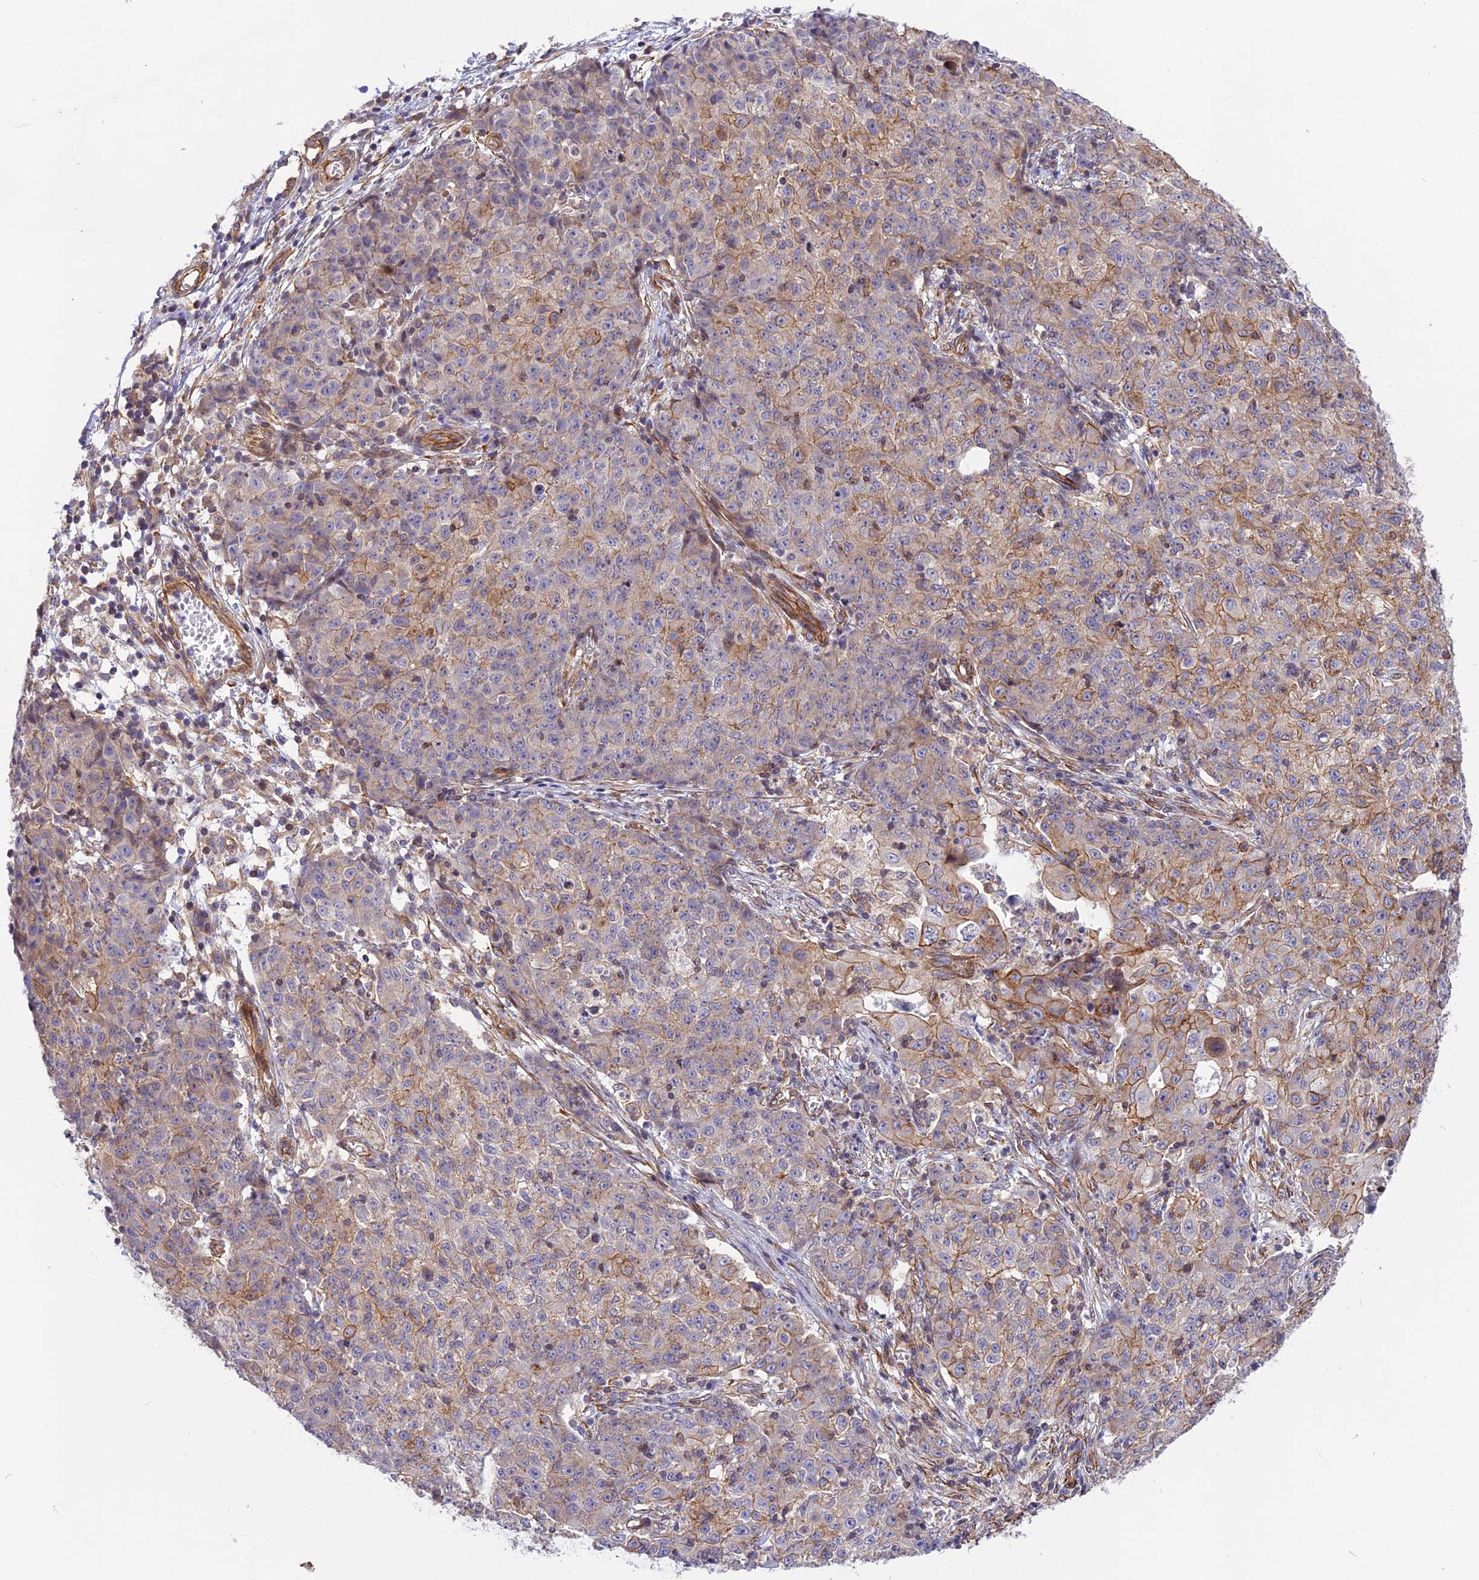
{"staining": {"intensity": "moderate", "quantity": "25%-75%", "location": "cytoplasmic/membranous"}, "tissue": "ovarian cancer", "cell_type": "Tumor cells", "image_type": "cancer", "snomed": [{"axis": "morphology", "description": "Carcinoma, endometroid"}, {"axis": "topography", "description": "Ovary"}], "caption": "Protein staining of ovarian endometroid carcinoma tissue displays moderate cytoplasmic/membranous staining in approximately 25%-75% of tumor cells.", "gene": "R3HDM4", "patient": {"sex": "female", "age": 42}}